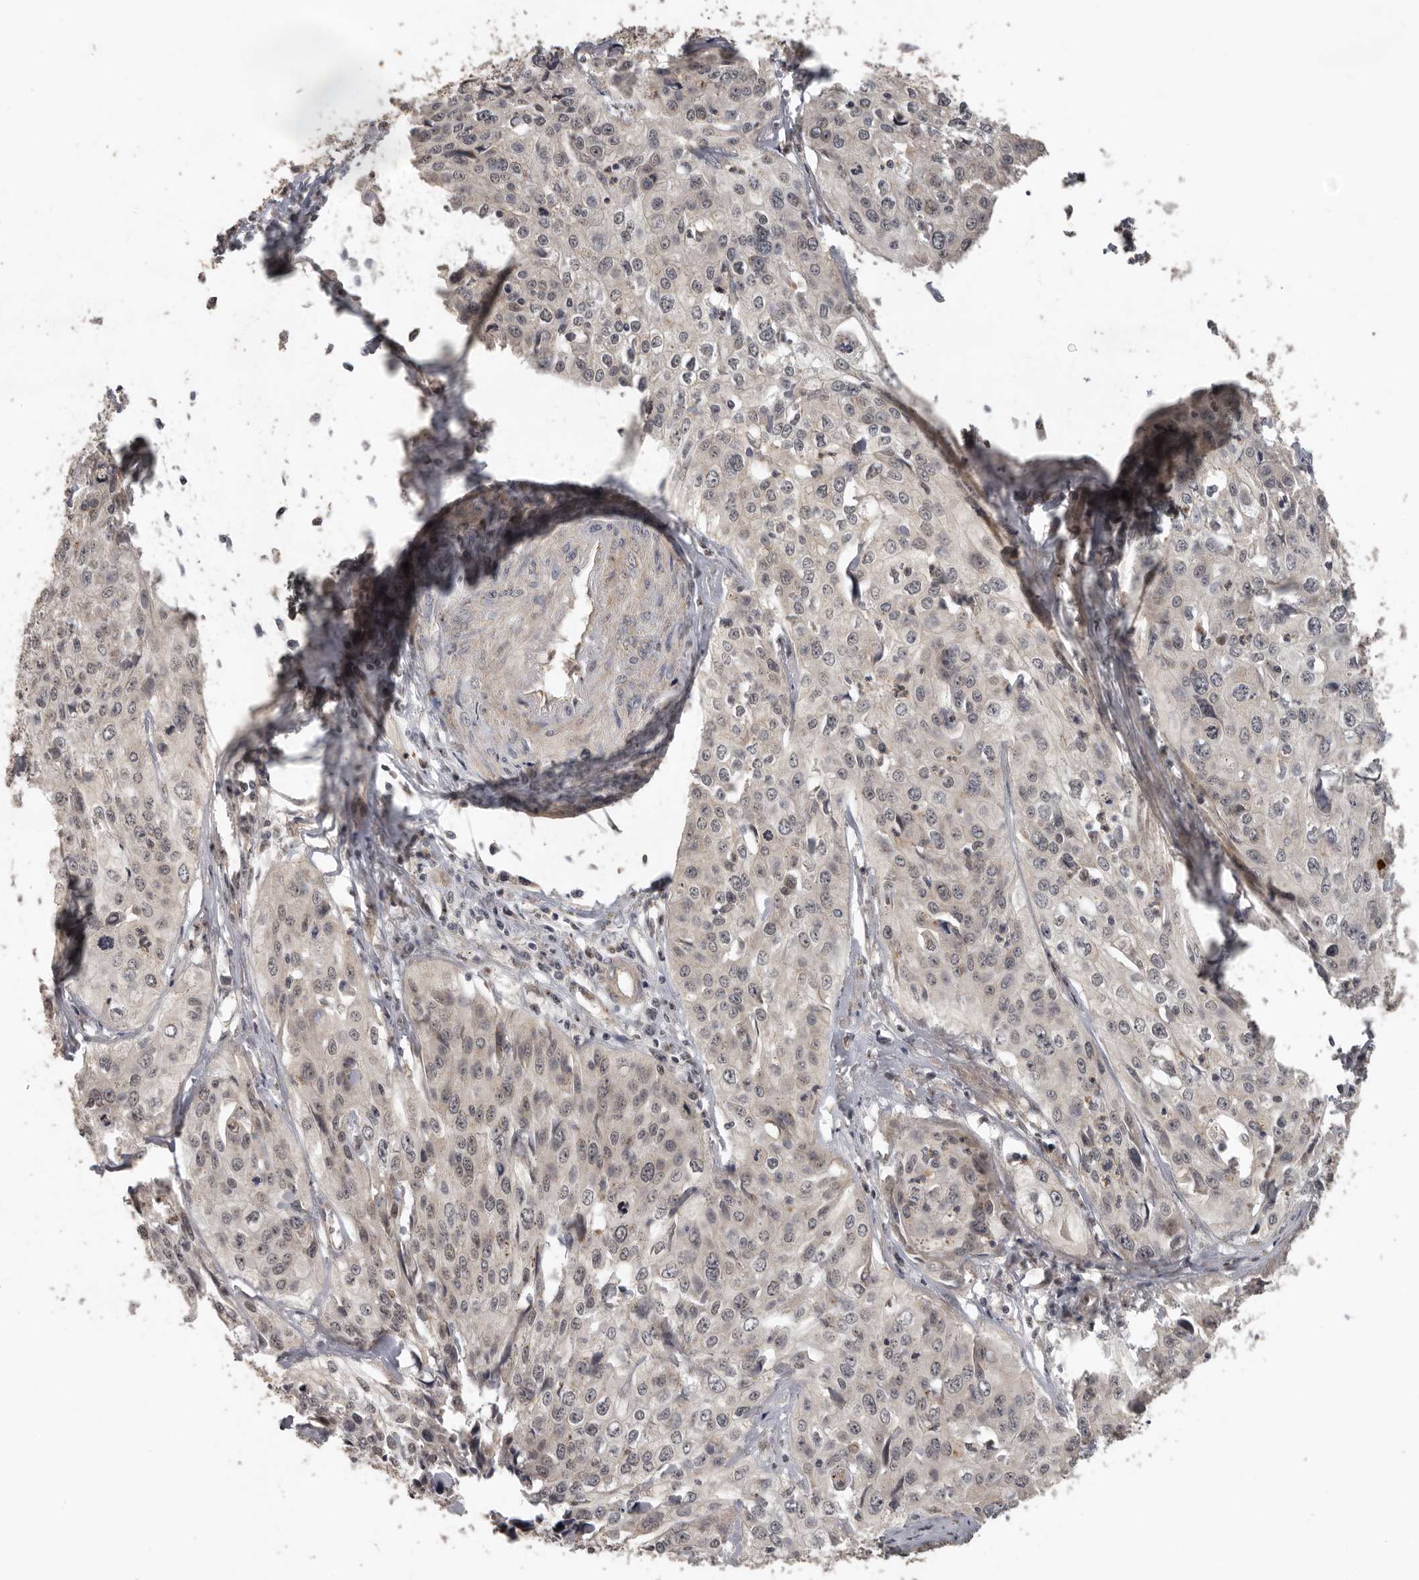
{"staining": {"intensity": "negative", "quantity": "none", "location": "none"}, "tissue": "cervical cancer", "cell_type": "Tumor cells", "image_type": "cancer", "snomed": [{"axis": "morphology", "description": "Squamous cell carcinoma, NOS"}, {"axis": "topography", "description": "Cervix"}], "caption": "This is an immunohistochemistry (IHC) micrograph of human cervical cancer (squamous cell carcinoma). There is no expression in tumor cells.", "gene": "CEP350", "patient": {"sex": "female", "age": 31}}